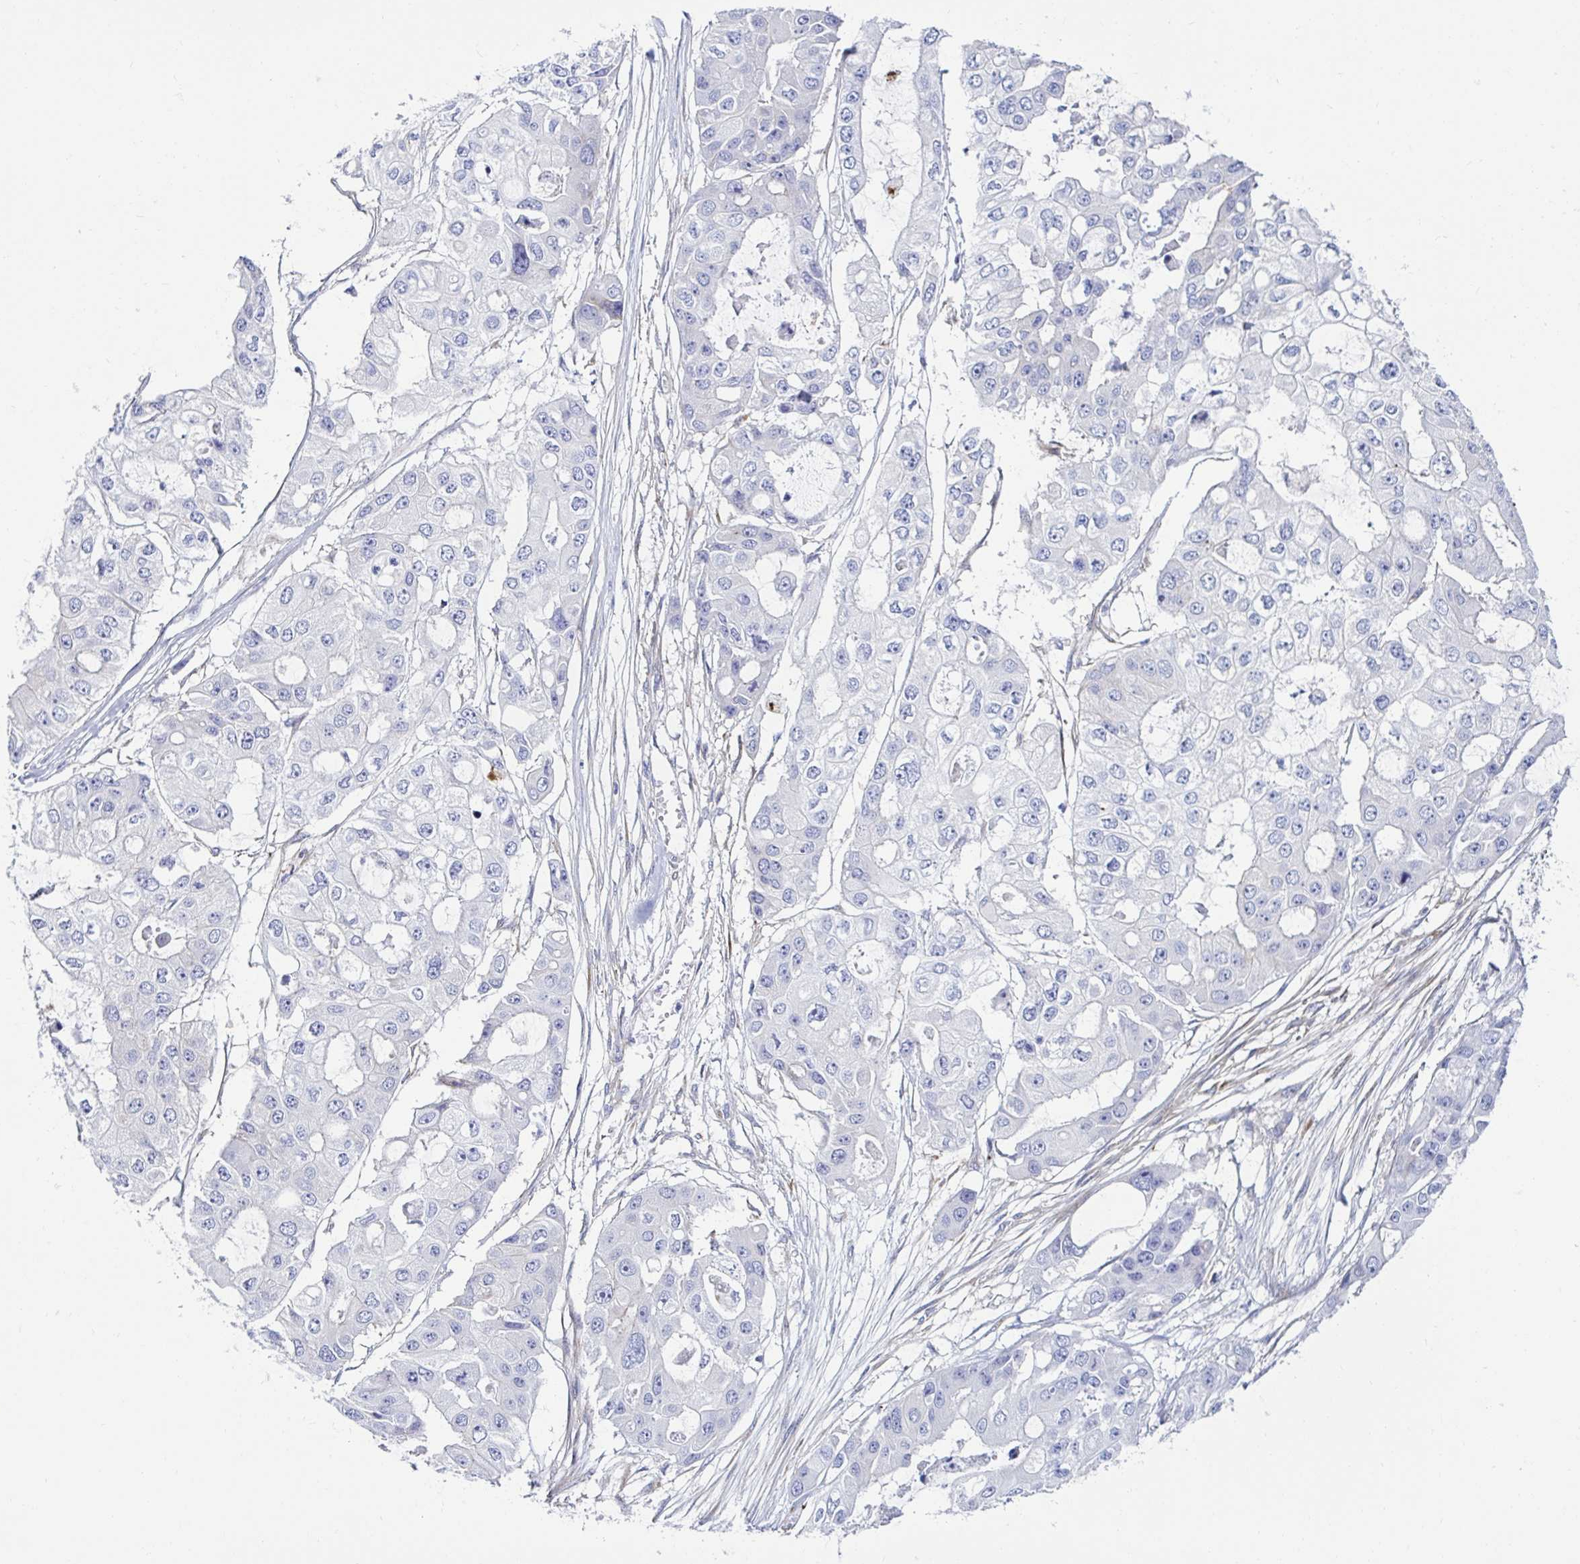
{"staining": {"intensity": "negative", "quantity": "none", "location": "none"}, "tissue": "ovarian cancer", "cell_type": "Tumor cells", "image_type": "cancer", "snomed": [{"axis": "morphology", "description": "Cystadenocarcinoma, serous, NOS"}, {"axis": "topography", "description": "Ovary"}], "caption": "Ovarian cancer (serous cystadenocarcinoma) stained for a protein using IHC demonstrates no expression tumor cells.", "gene": "ANKRD62", "patient": {"sex": "female", "age": 56}}